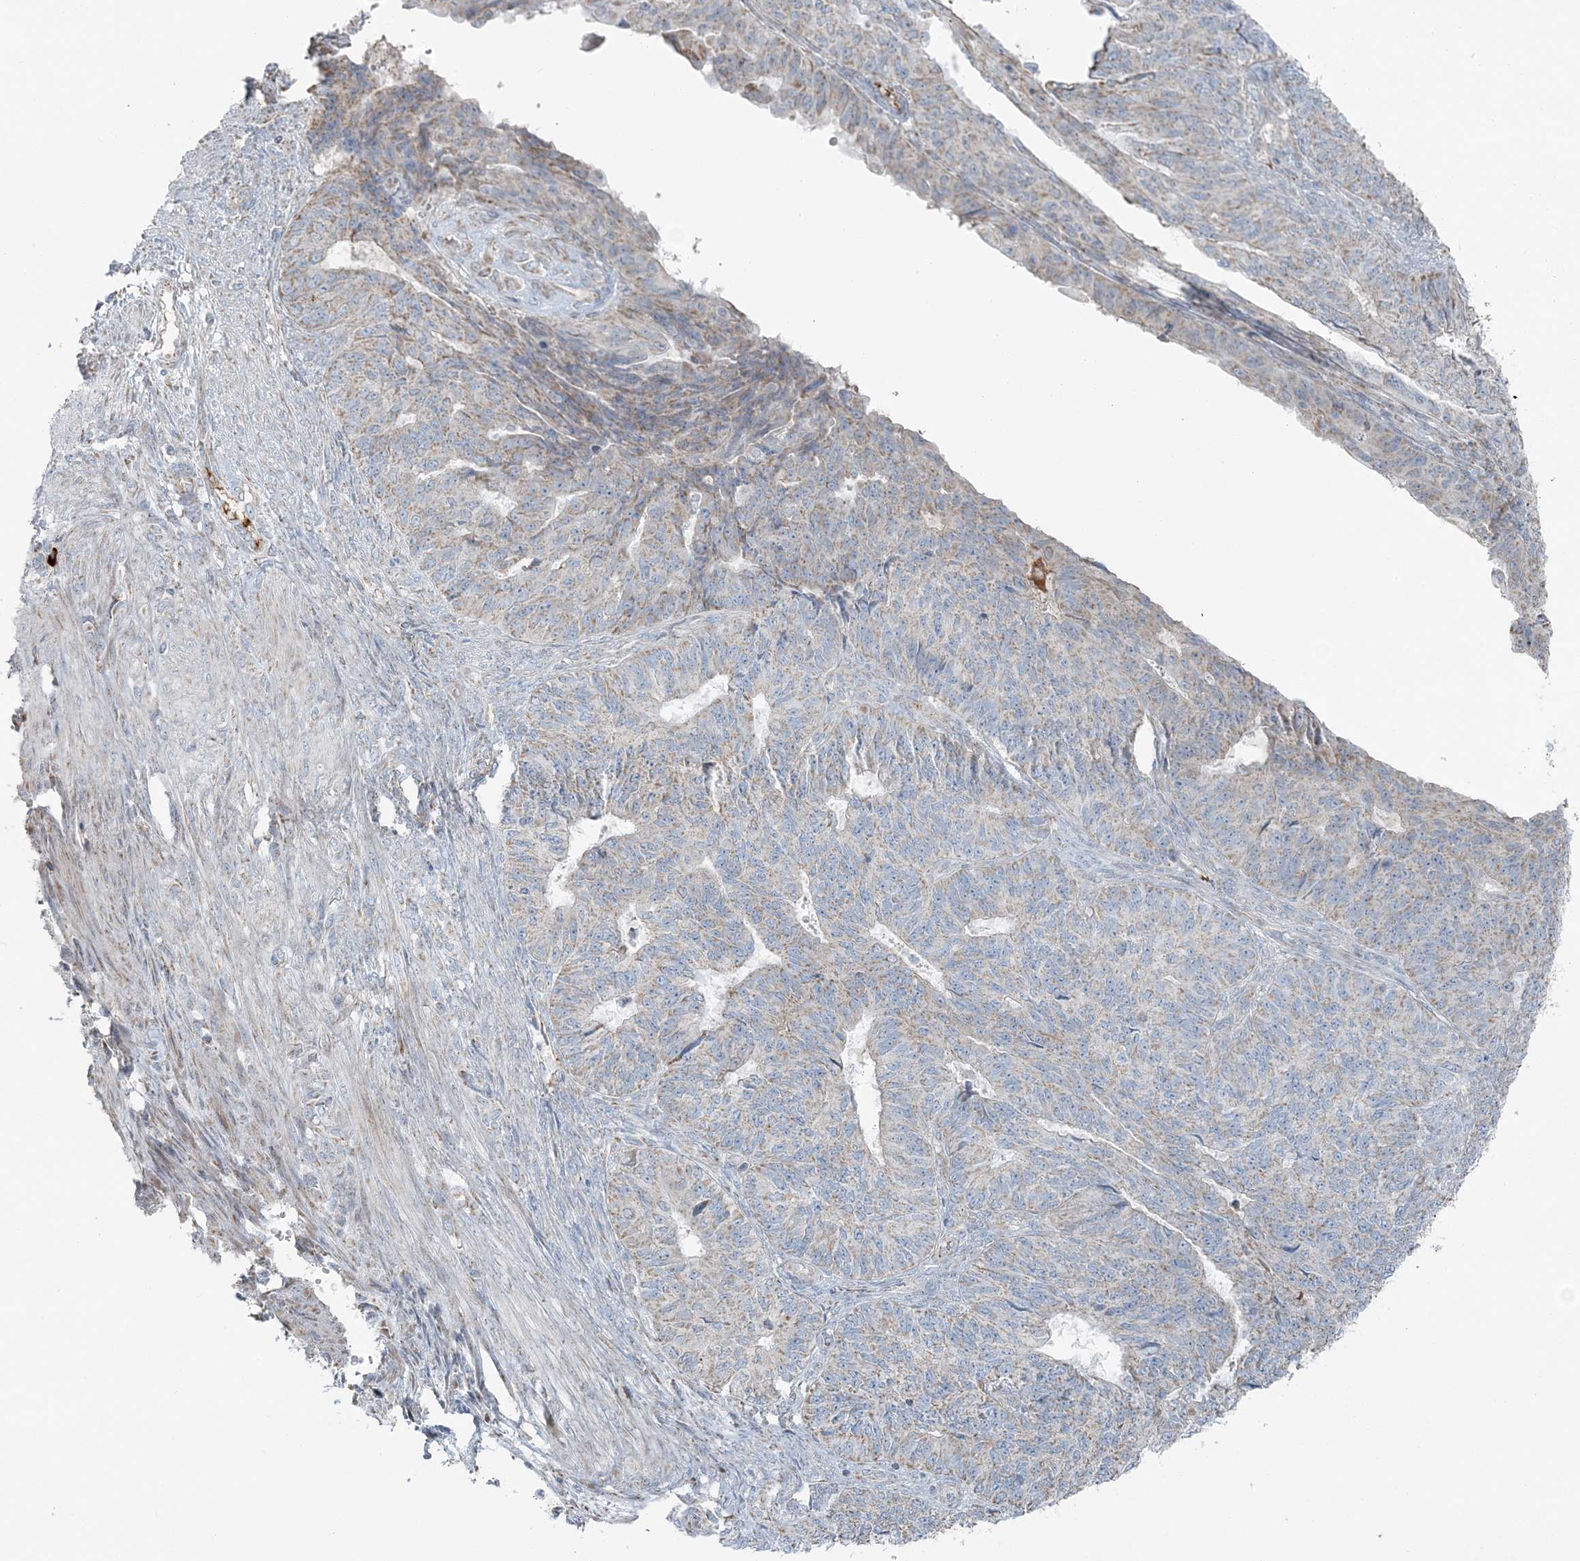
{"staining": {"intensity": "weak", "quantity": "25%-75%", "location": "cytoplasmic/membranous"}, "tissue": "endometrial cancer", "cell_type": "Tumor cells", "image_type": "cancer", "snomed": [{"axis": "morphology", "description": "Adenocarcinoma, NOS"}, {"axis": "topography", "description": "Endometrium"}], "caption": "Immunohistochemistry (IHC) micrograph of neoplastic tissue: human endometrial cancer (adenocarcinoma) stained using IHC shows low levels of weak protein expression localized specifically in the cytoplasmic/membranous of tumor cells, appearing as a cytoplasmic/membranous brown color.", "gene": "SLC22A16", "patient": {"sex": "female", "age": 32}}